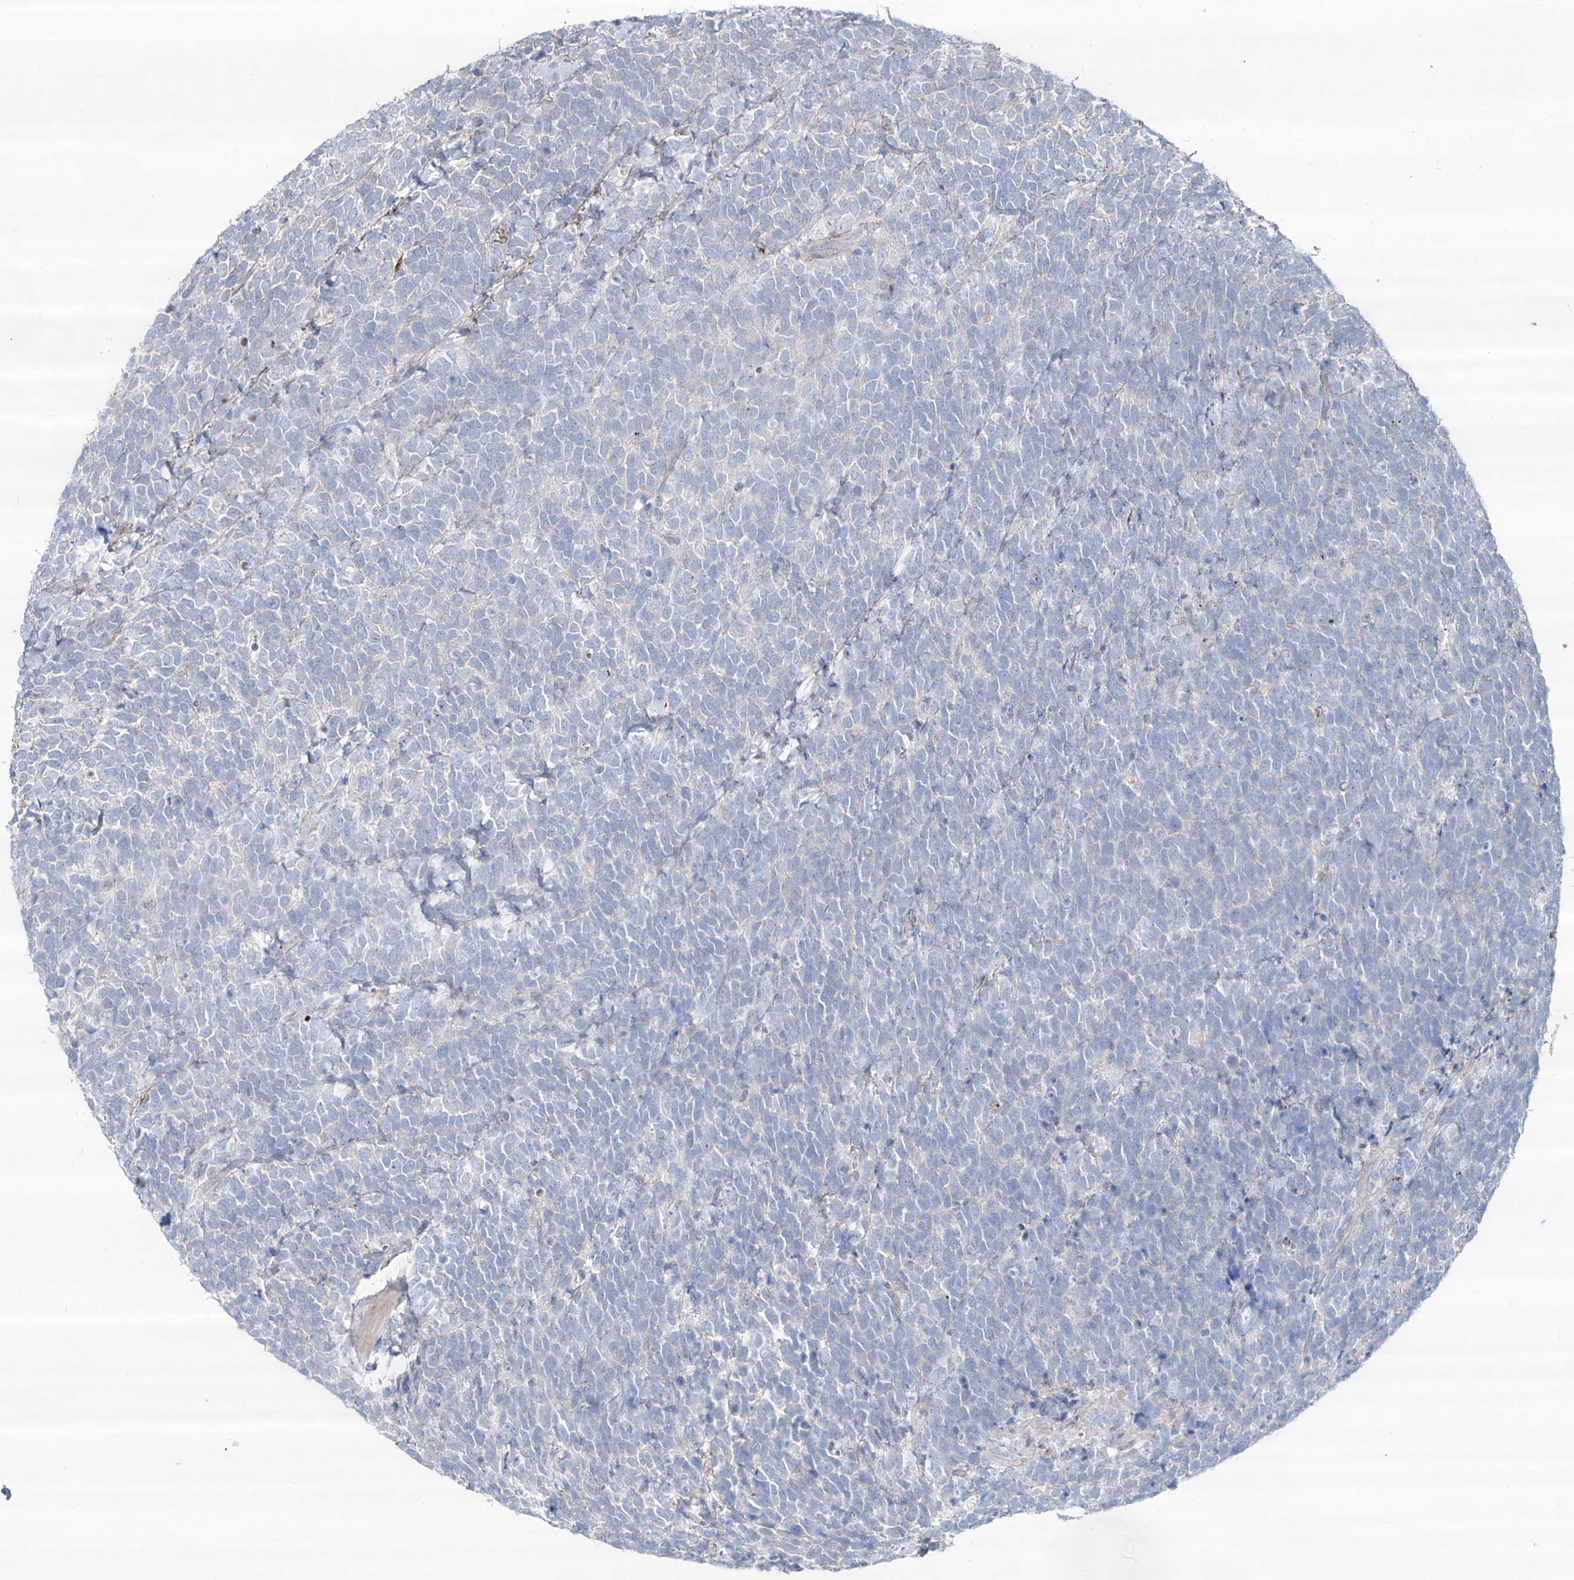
{"staining": {"intensity": "negative", "quantity": "none", "location": "none"}, "tissue": "urothelial cancer", "cell_type": "Tumor cells", "image_type": "cancer", "snomed": [{"axis": "morphology", "description": "Urothelial carcinoma, High grade"}, {"axis": "topography", "description": "Urinary bladder"}], "caption": "IHC of human urothelial cancer exhibits no expression in tumor cells.", "gene": "CDH5", "patient": {"sex": "female", "age": 82}}